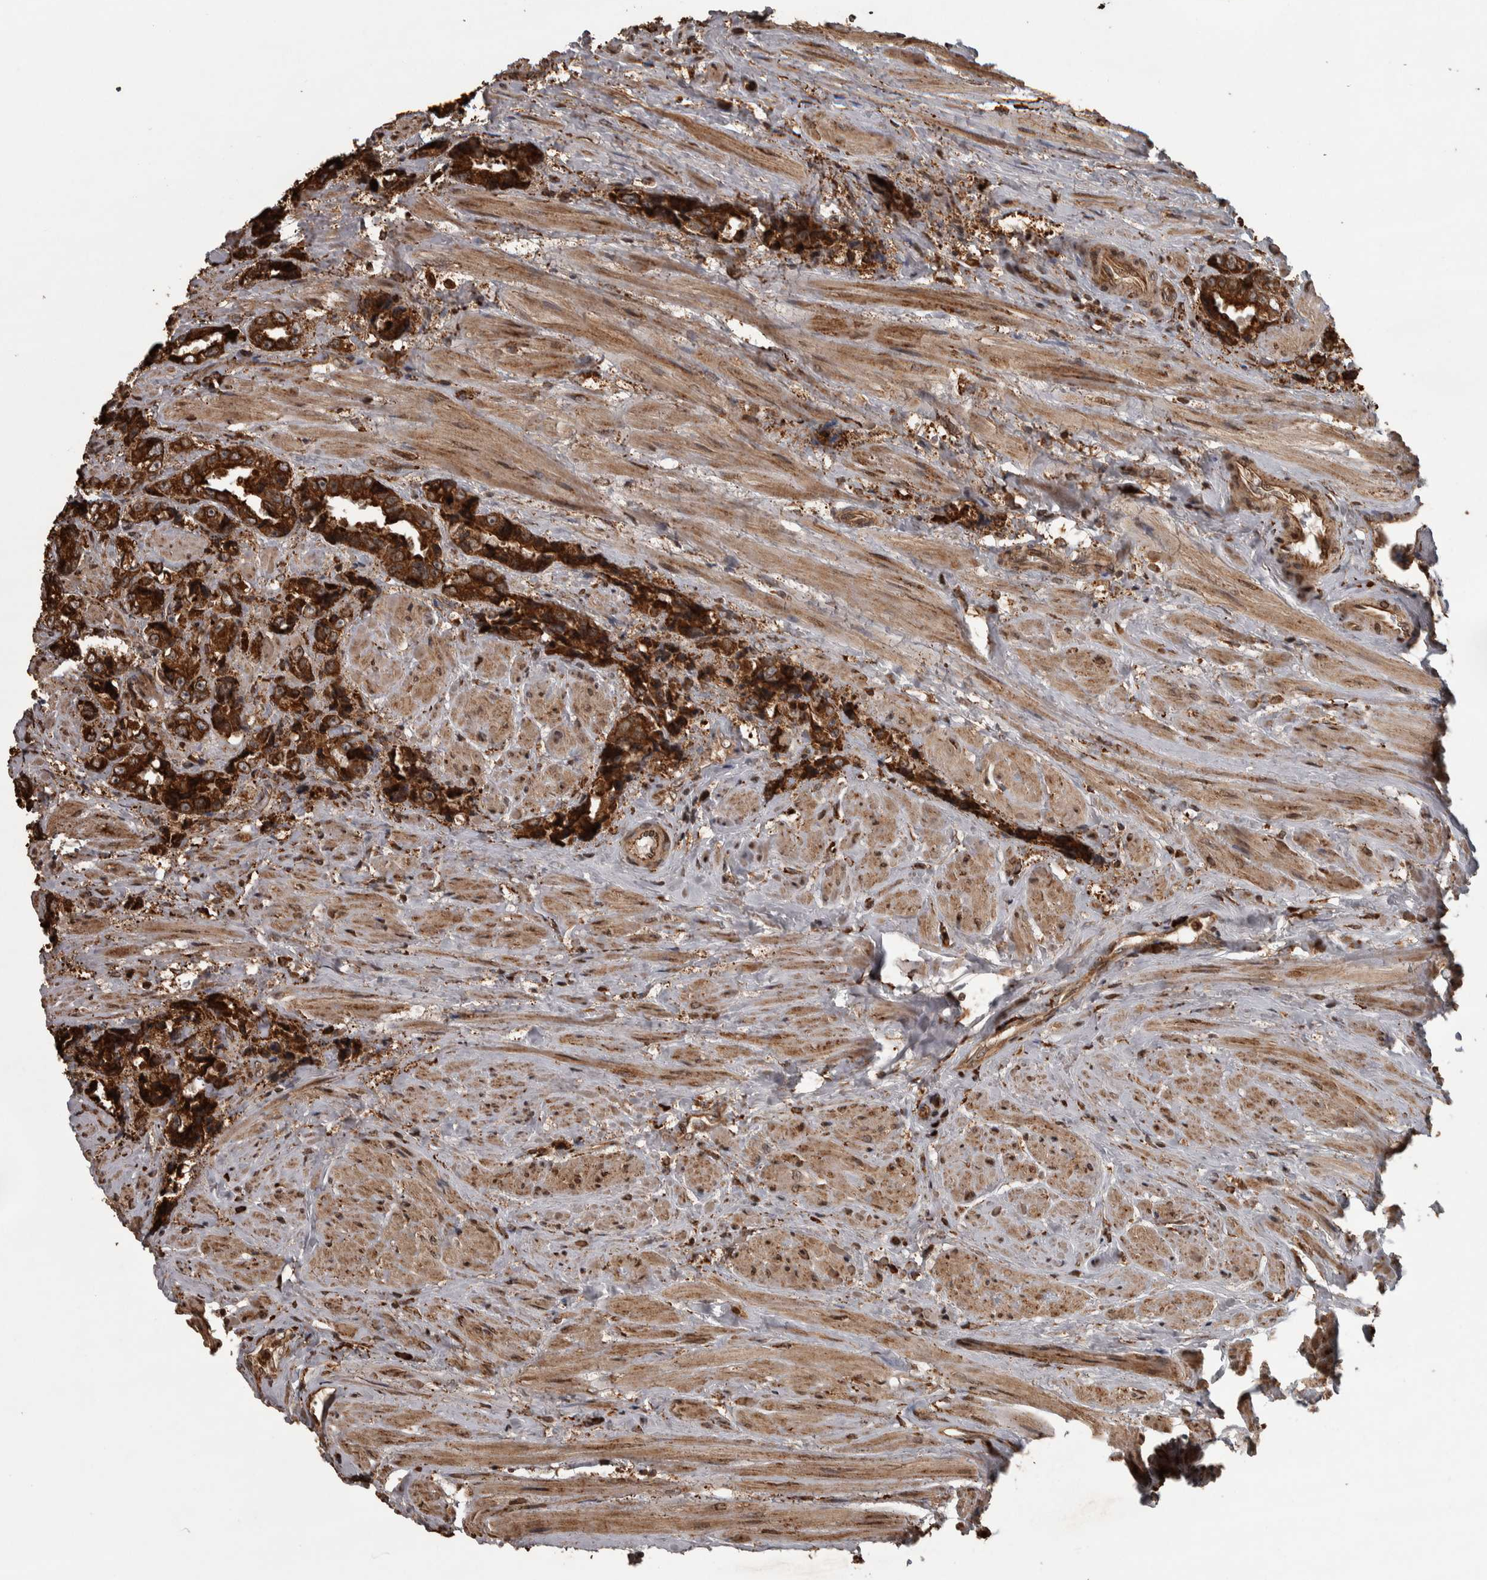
{"staining": {"intensity": "strong", "quantity": ">75%", "location": "cytoplasmic/membranous"}, "tissue": "prostate cancer", "cell_type": "Tumor cells", "image_type": "cancer", "snomed": [{"axis": "morphology", "description": "Adenocarcinoma, High grade"}, {"axis": "topography", "description": "Prostate"}], "caption": "About >75% of tumor cells in prostate high-grade adenocarcinoma demonstrate strong cytoplasmic/membranous protein positivity as visualized by brown immunohistochemical staining.", "gene": "AGBL3", "patient": {"sex": "male", "age": 61}}